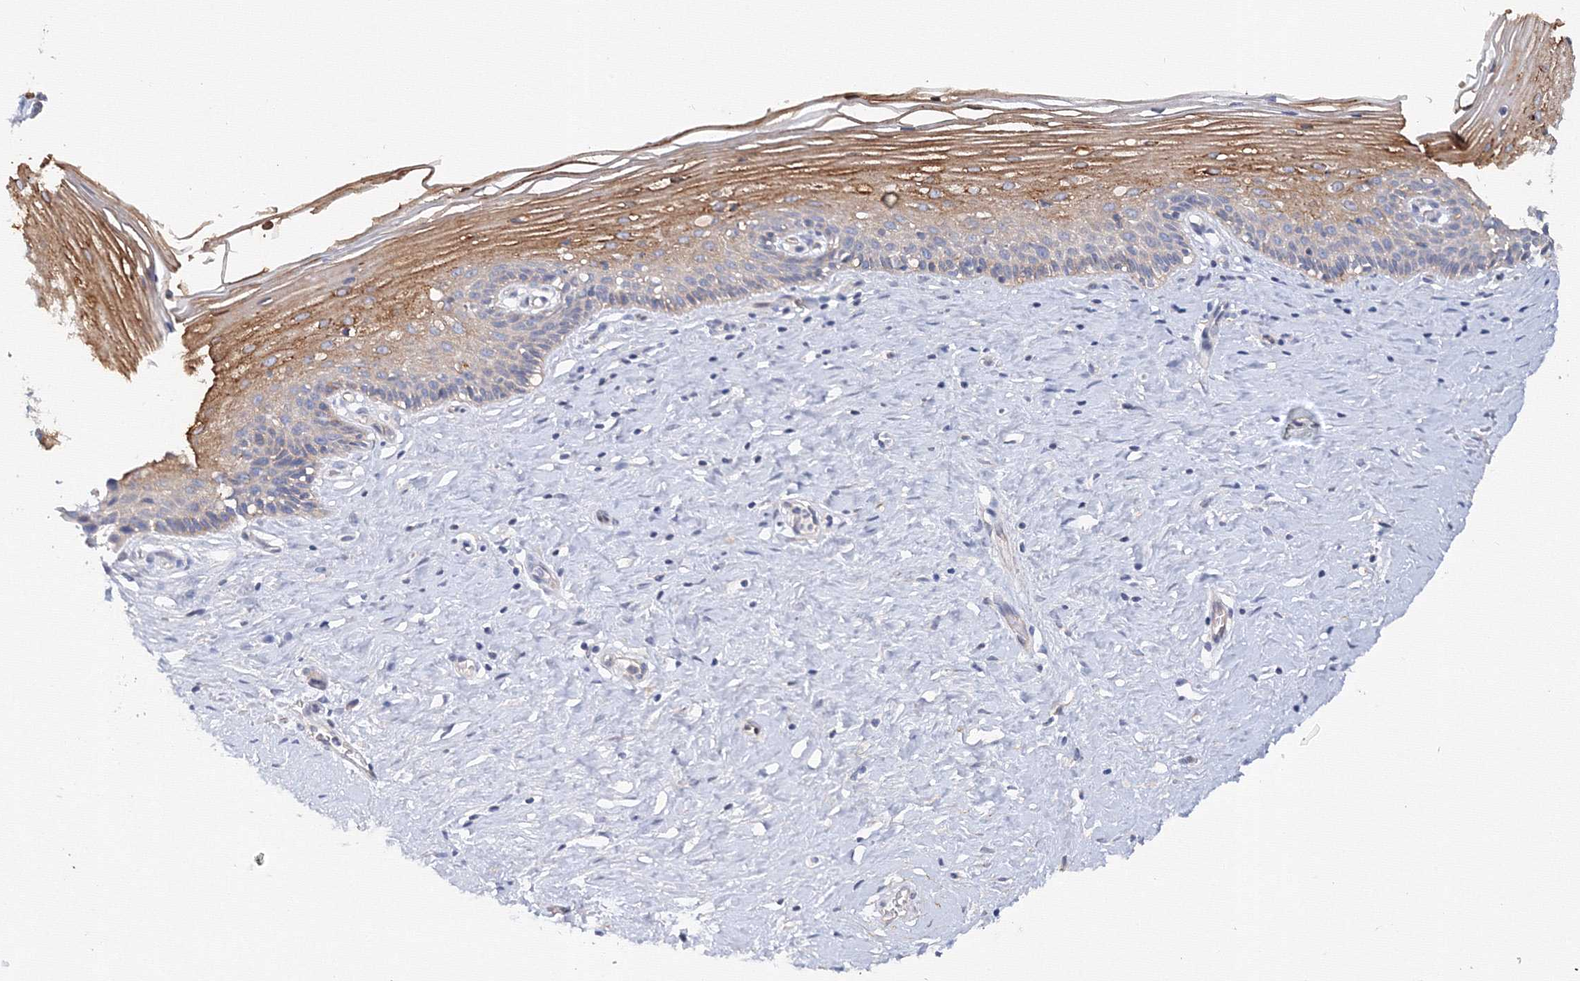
{"staining": {"intensity": "negative", "quantity": "none", "location": "none"}, "tissue": "cervix", "cell_type": "Glandular cells", "image_type": "normal", "snomed": [{"axis": "morphology", "description": "Normal tissue, NOS"}, {"axis": "topography", "description": "Cervix"}], "caption": "Immunohistochemistry image of benign cervix stained for a protein (brown), which reveals no positivity in glandular cells.", "gene": "DIS3L2", "patient": {"sex": "female", "age": 33}}